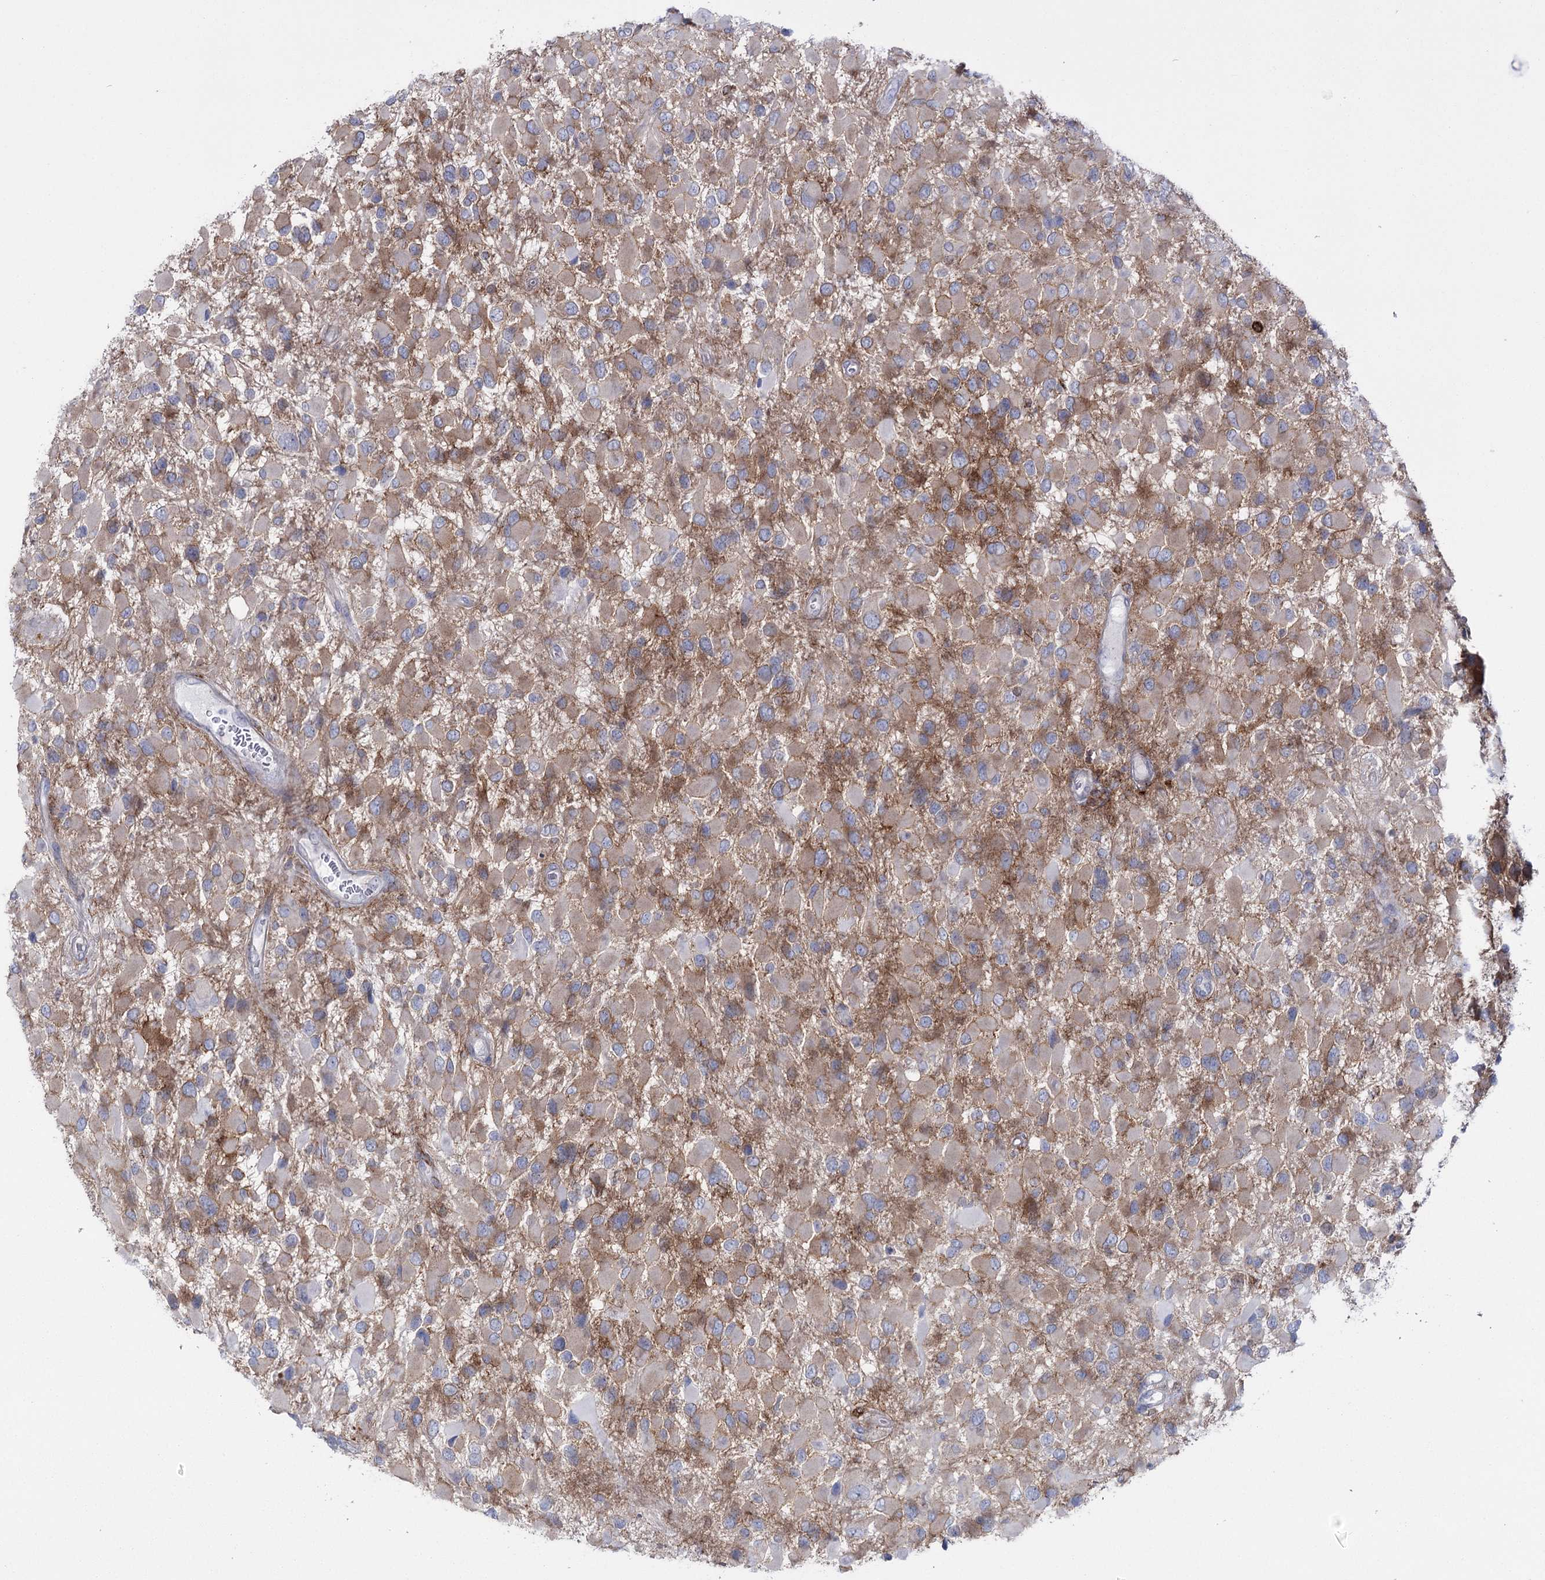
{"staining": {"intensity": "weak", "quantity": ">75%", "location": "cytoplasmic/membranous"}, "tissue": "glioma", "cell_type": "Tumor cells", "image_type": "cancer", "snomed": [{"axis": "morphology", "description": "Glioma, malignant, High grade"}, {"axis": "topography", "description": "Brain"}], "caption": "Immunohistochemical staining of malignant glioma (high-grade) shows low levels of weak cytoplasmic/membranous protein expression in about >75% of tumor cells.", "gene": "CCDC88A", "patient": {"sex": "male", "age": 53}}